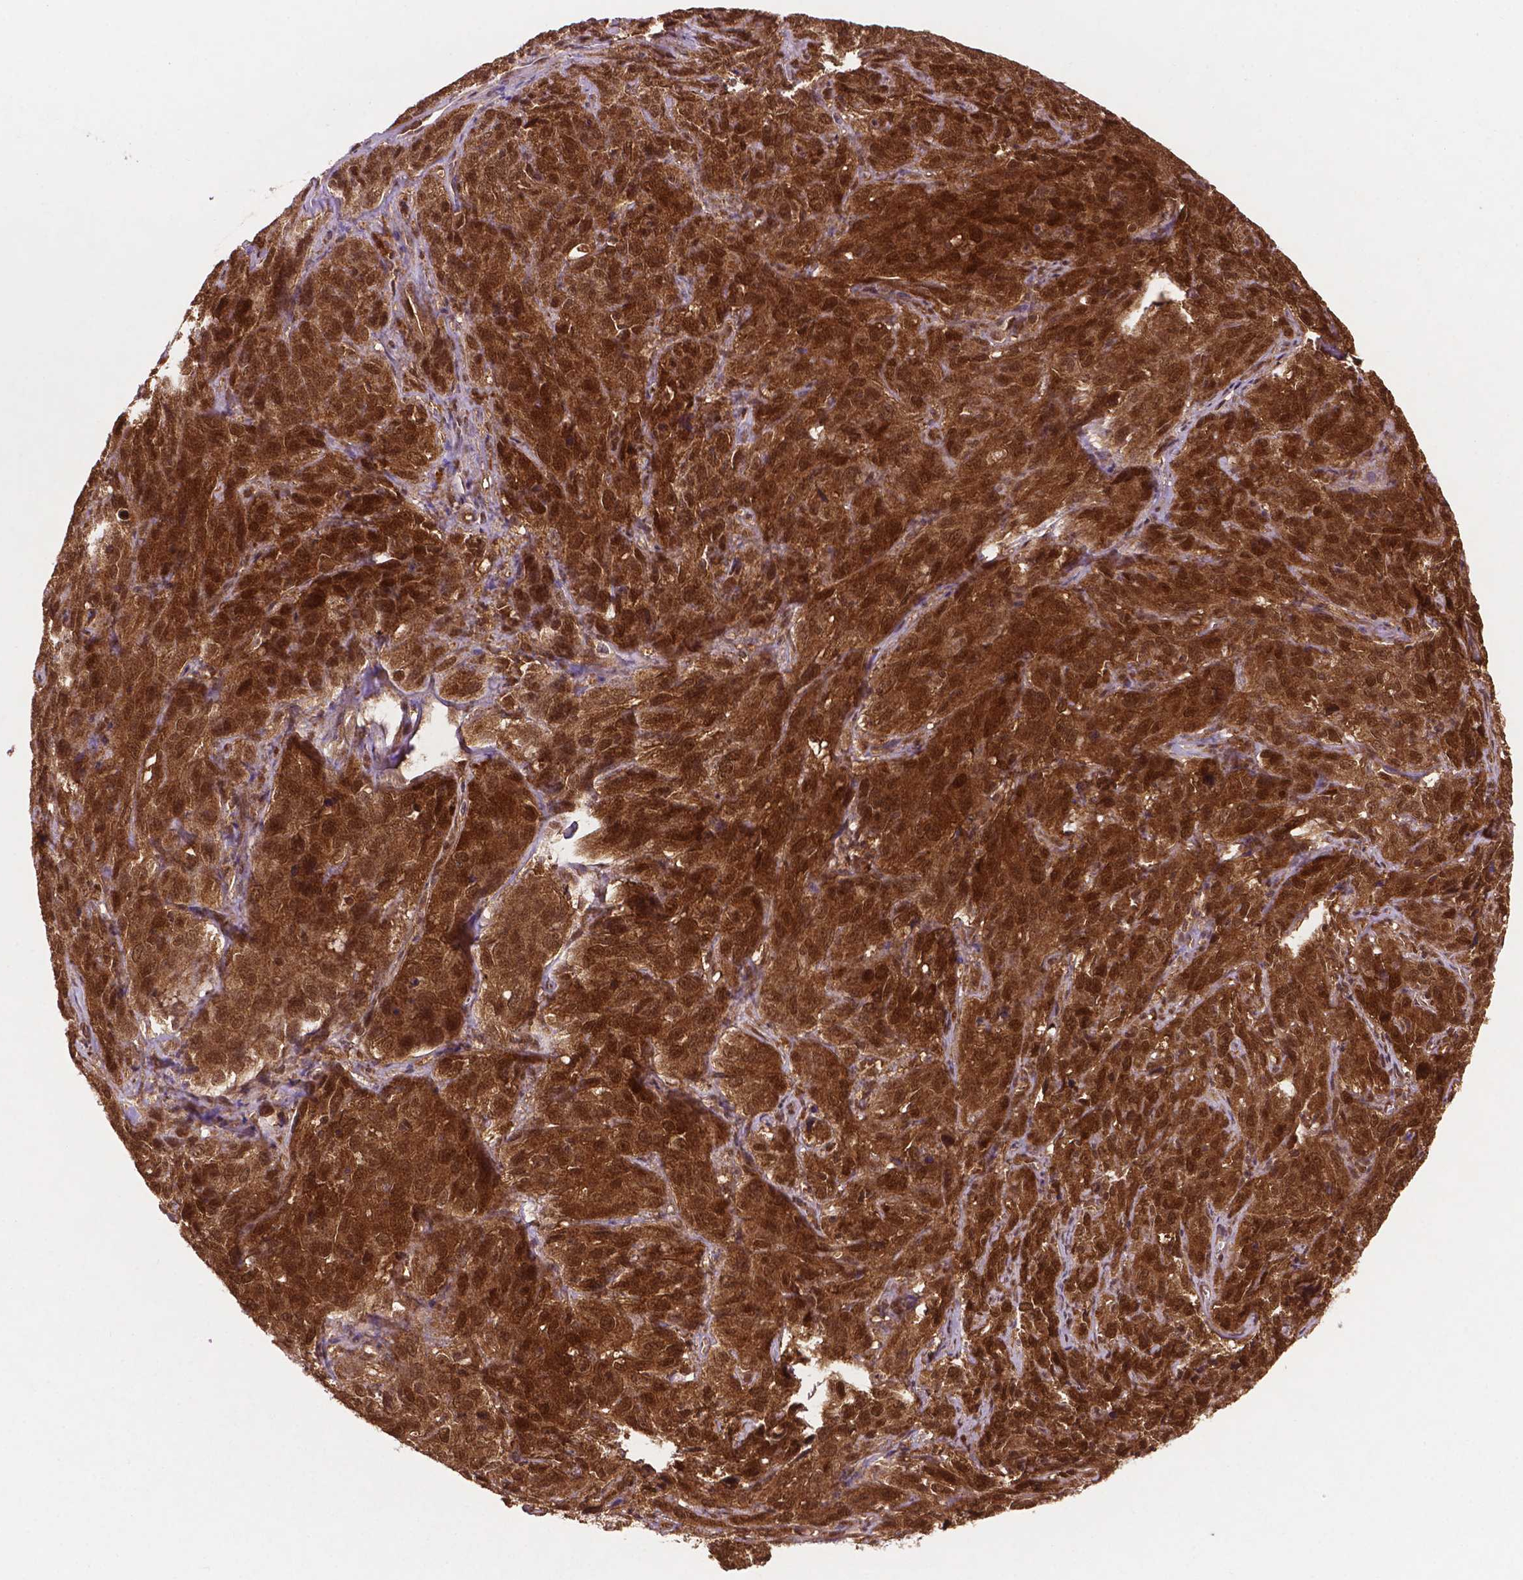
{"staining": {"intensity": "strong", "quantity": ">75%", "location": "cytoplasmic/membranous,nuclear"}, "tissue": "cervical cancer", "cell_type": "Tumor cells", "image_type": "cancer", "snomed": [{"axis": "morphology", "description": "Squamous cell carcinoma, NOS"}, {"axis": "topography", "description": "Cervix"}], "caption": "IHC micrograph of neoplastic tissue: human squamous cell carcinoma (cervical) stained using immunohistochemistry reveals high levels of strong protein expression localized specifically in the cytoplasmic/membranous and nuclear of tumor cells, appearing as a cytoplasmic/membranous and nuclear brown color.", "gene": "UBE2L6", "patient": {"sex": "female", "age": 51}}